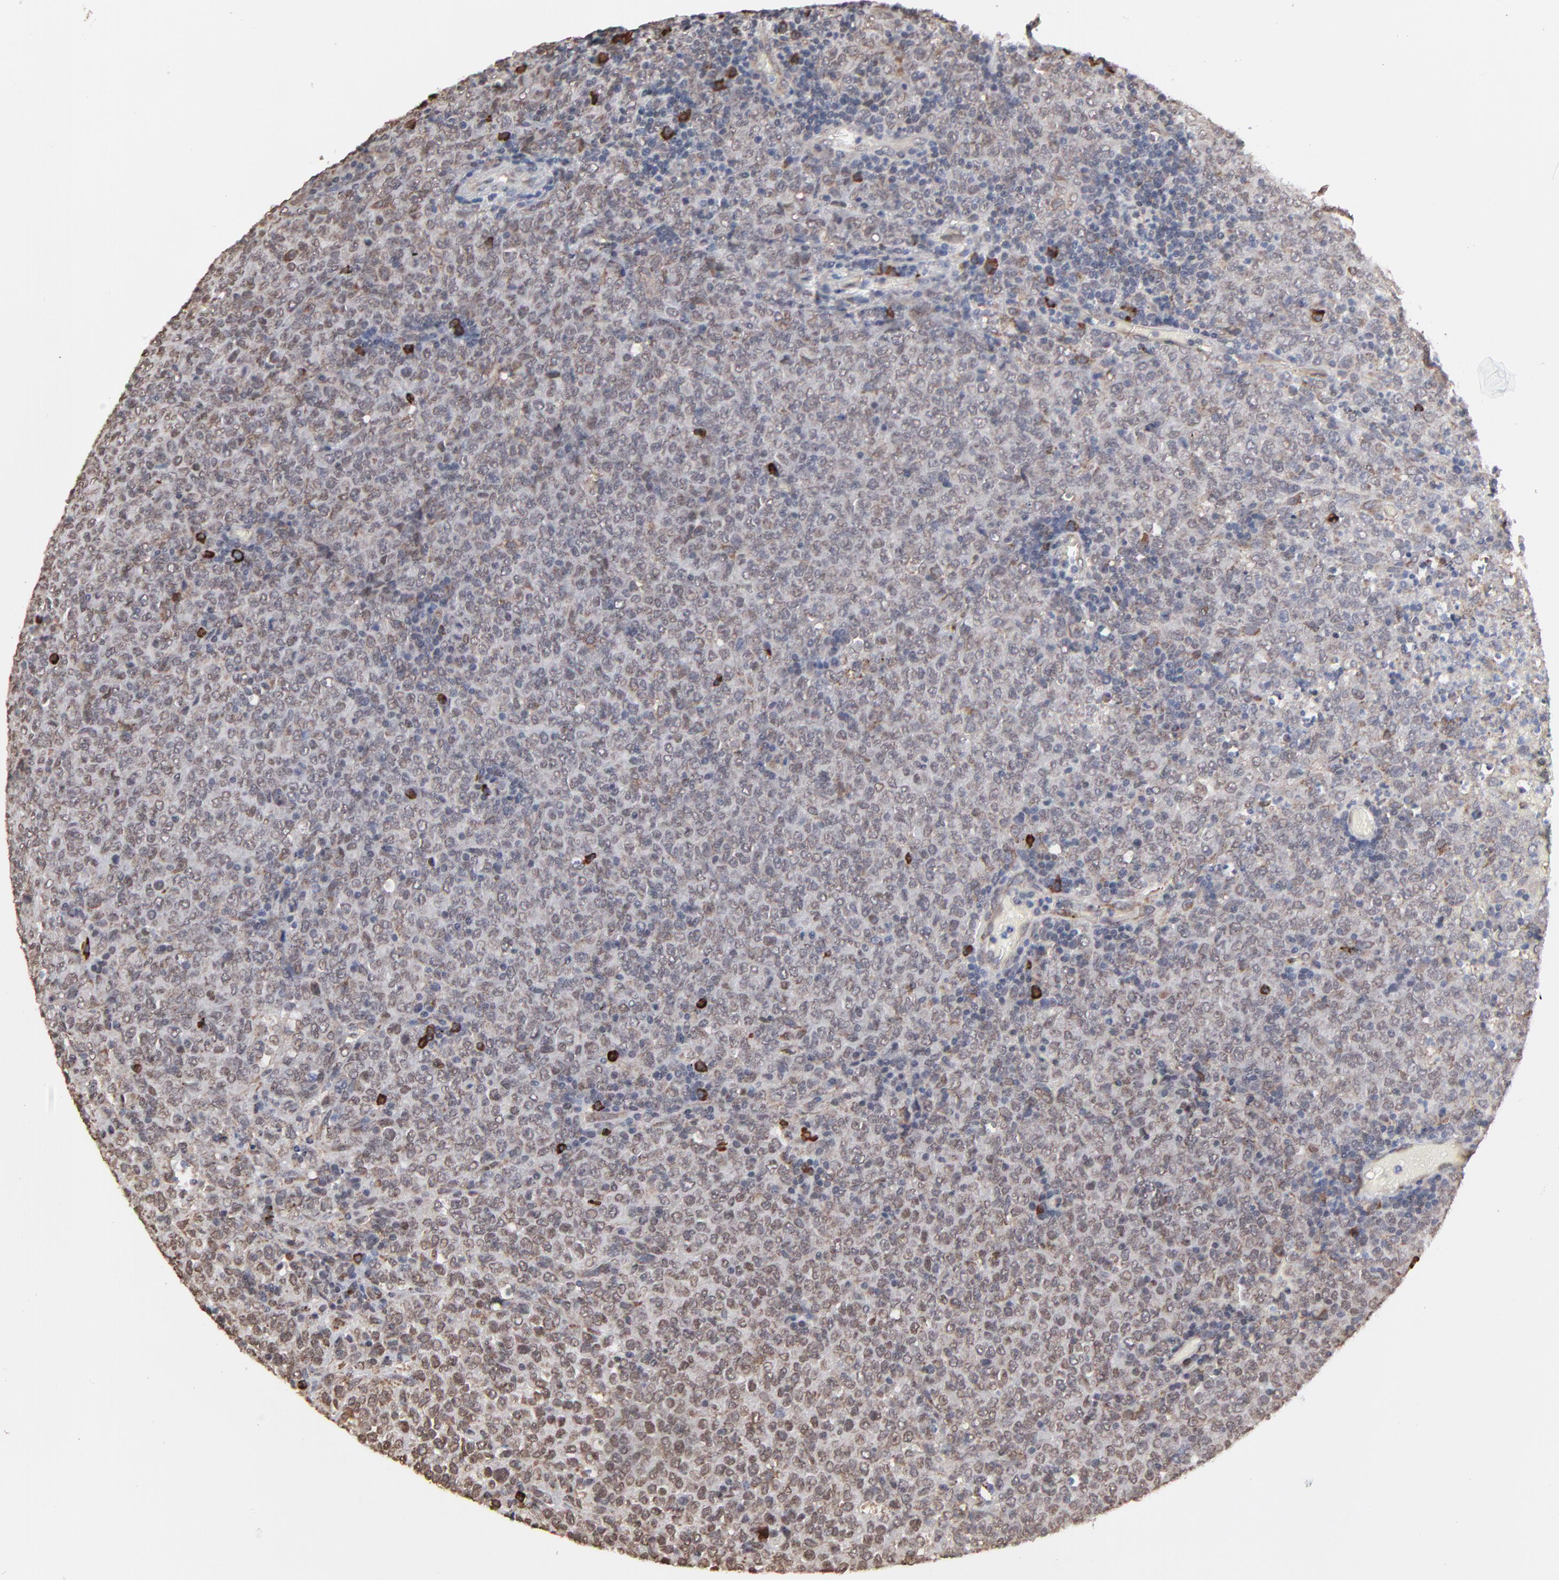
{"staining": {"intensity": "moderate", "quantity": ">75%", "location": "cytoplasmic/membranous,nuclear"}, "tissue": "lymphoma", "cell_type": "Tumor cells", "image_type": "cancer", "snomed": [{"axis": "morphology", "description": "Malignant lymphoma, non-Hodgkin's type, High grade"}, {"axis": "topography", "description": "Tonsil"}], "caption": "Protein staining displays moderate cytoplasmic/membranous and nuclear staining in approximately >75% of tumor cells in lymphoma. Using DAB (brown) and hematoxylin (blue) stains, captured at high magnification using brightfield microscopy.", "gene": "CHM", "patient": {"sex": "female", "age": 36}}